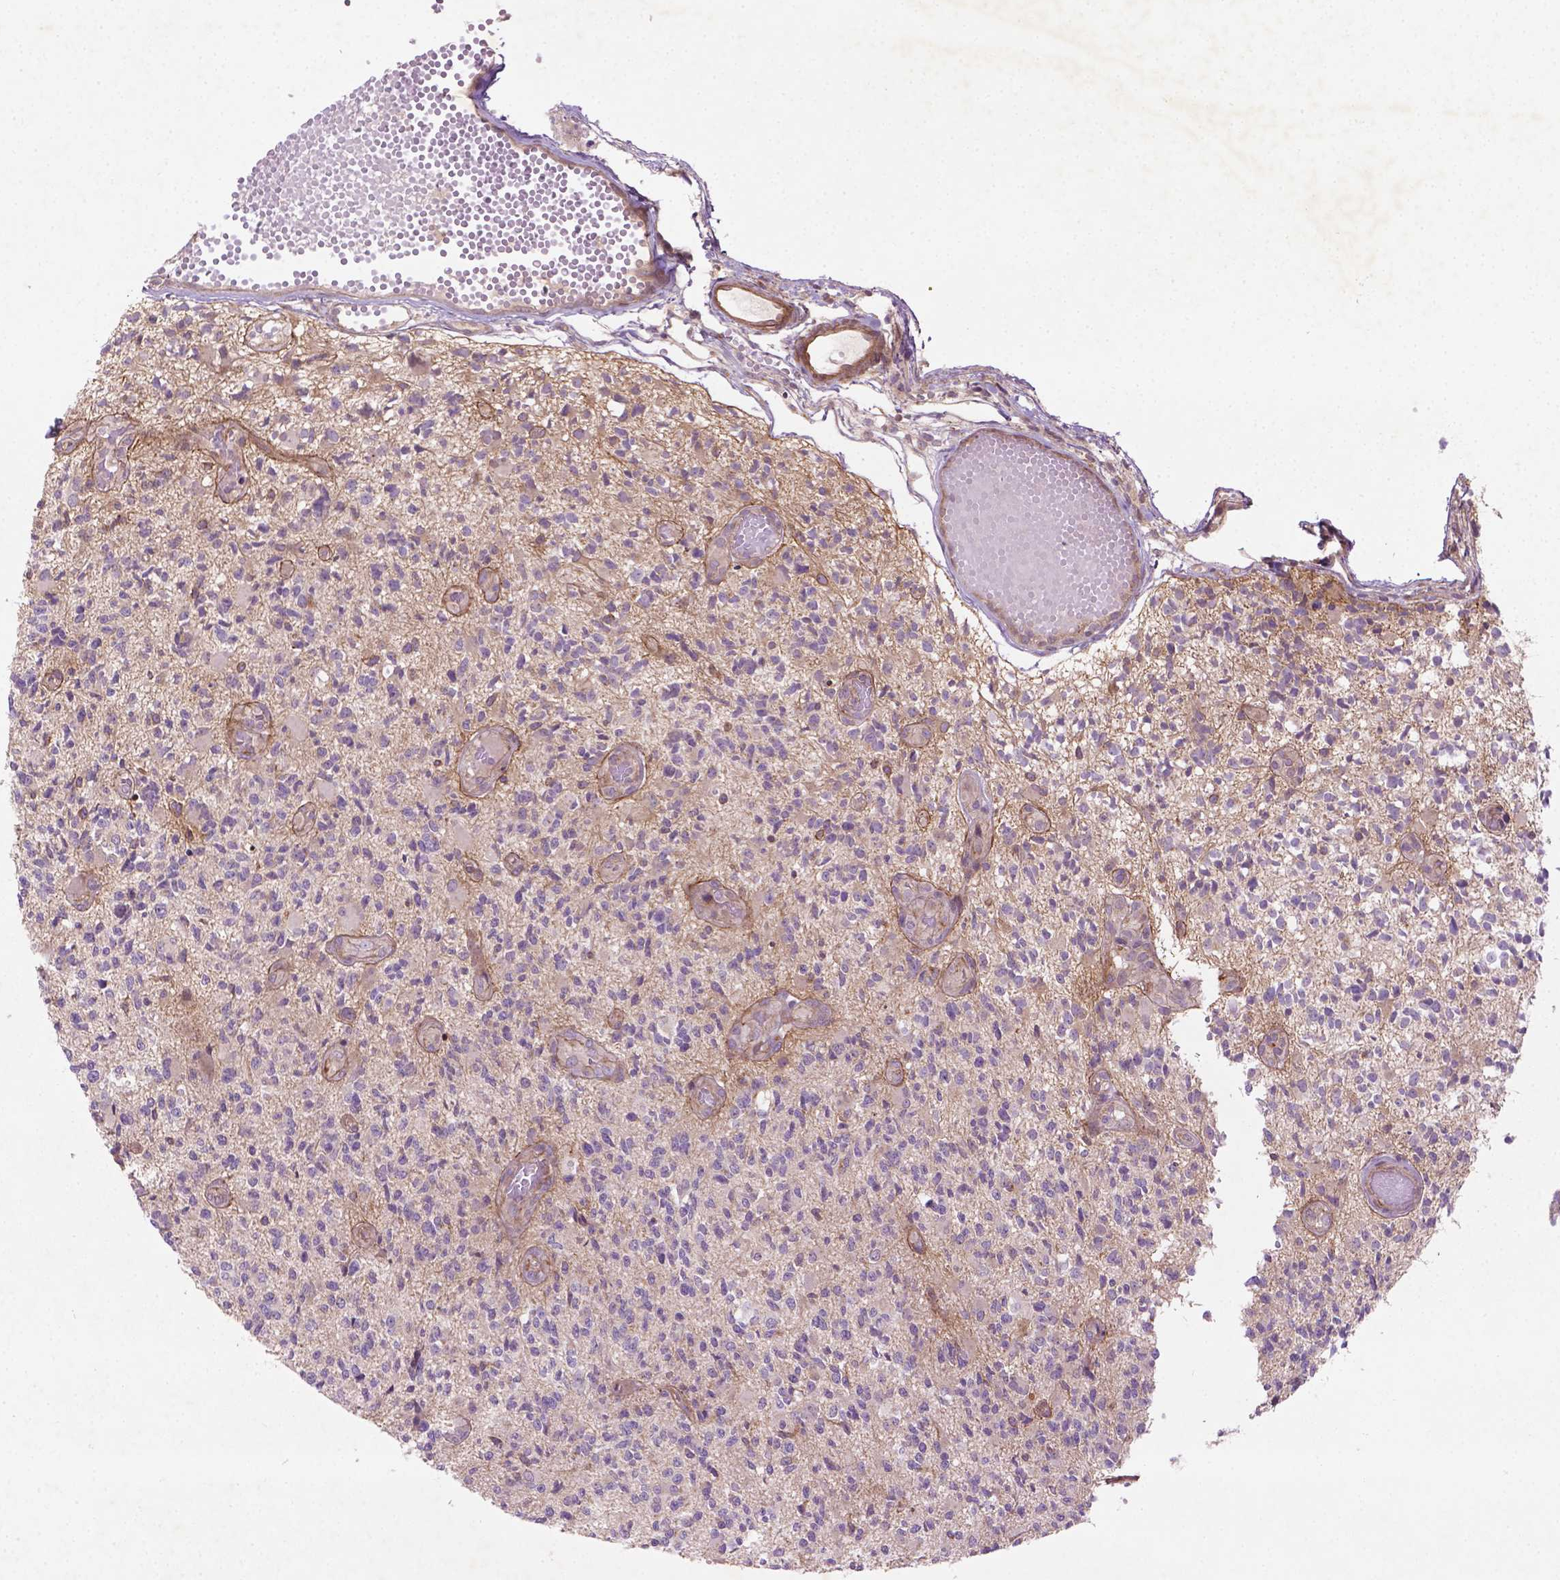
{"staining": {"intensity": "negative", "quantity": "none", "location": "none"}, "tissue": "glioma", "cell_type": "Tumor cells", "image_type": "cancer", "snomed": [{"axis": "morphology", "description": "Glioma, malignant, High grade"}, {"axis": "topography", "description": "Brain"}], "caption": "Photomicrograph shows no significant protein expression in tumor cells of malignant high-grade glioma.", "gene": "TCHP", "patient": {"sex": "female", "age": 63}}